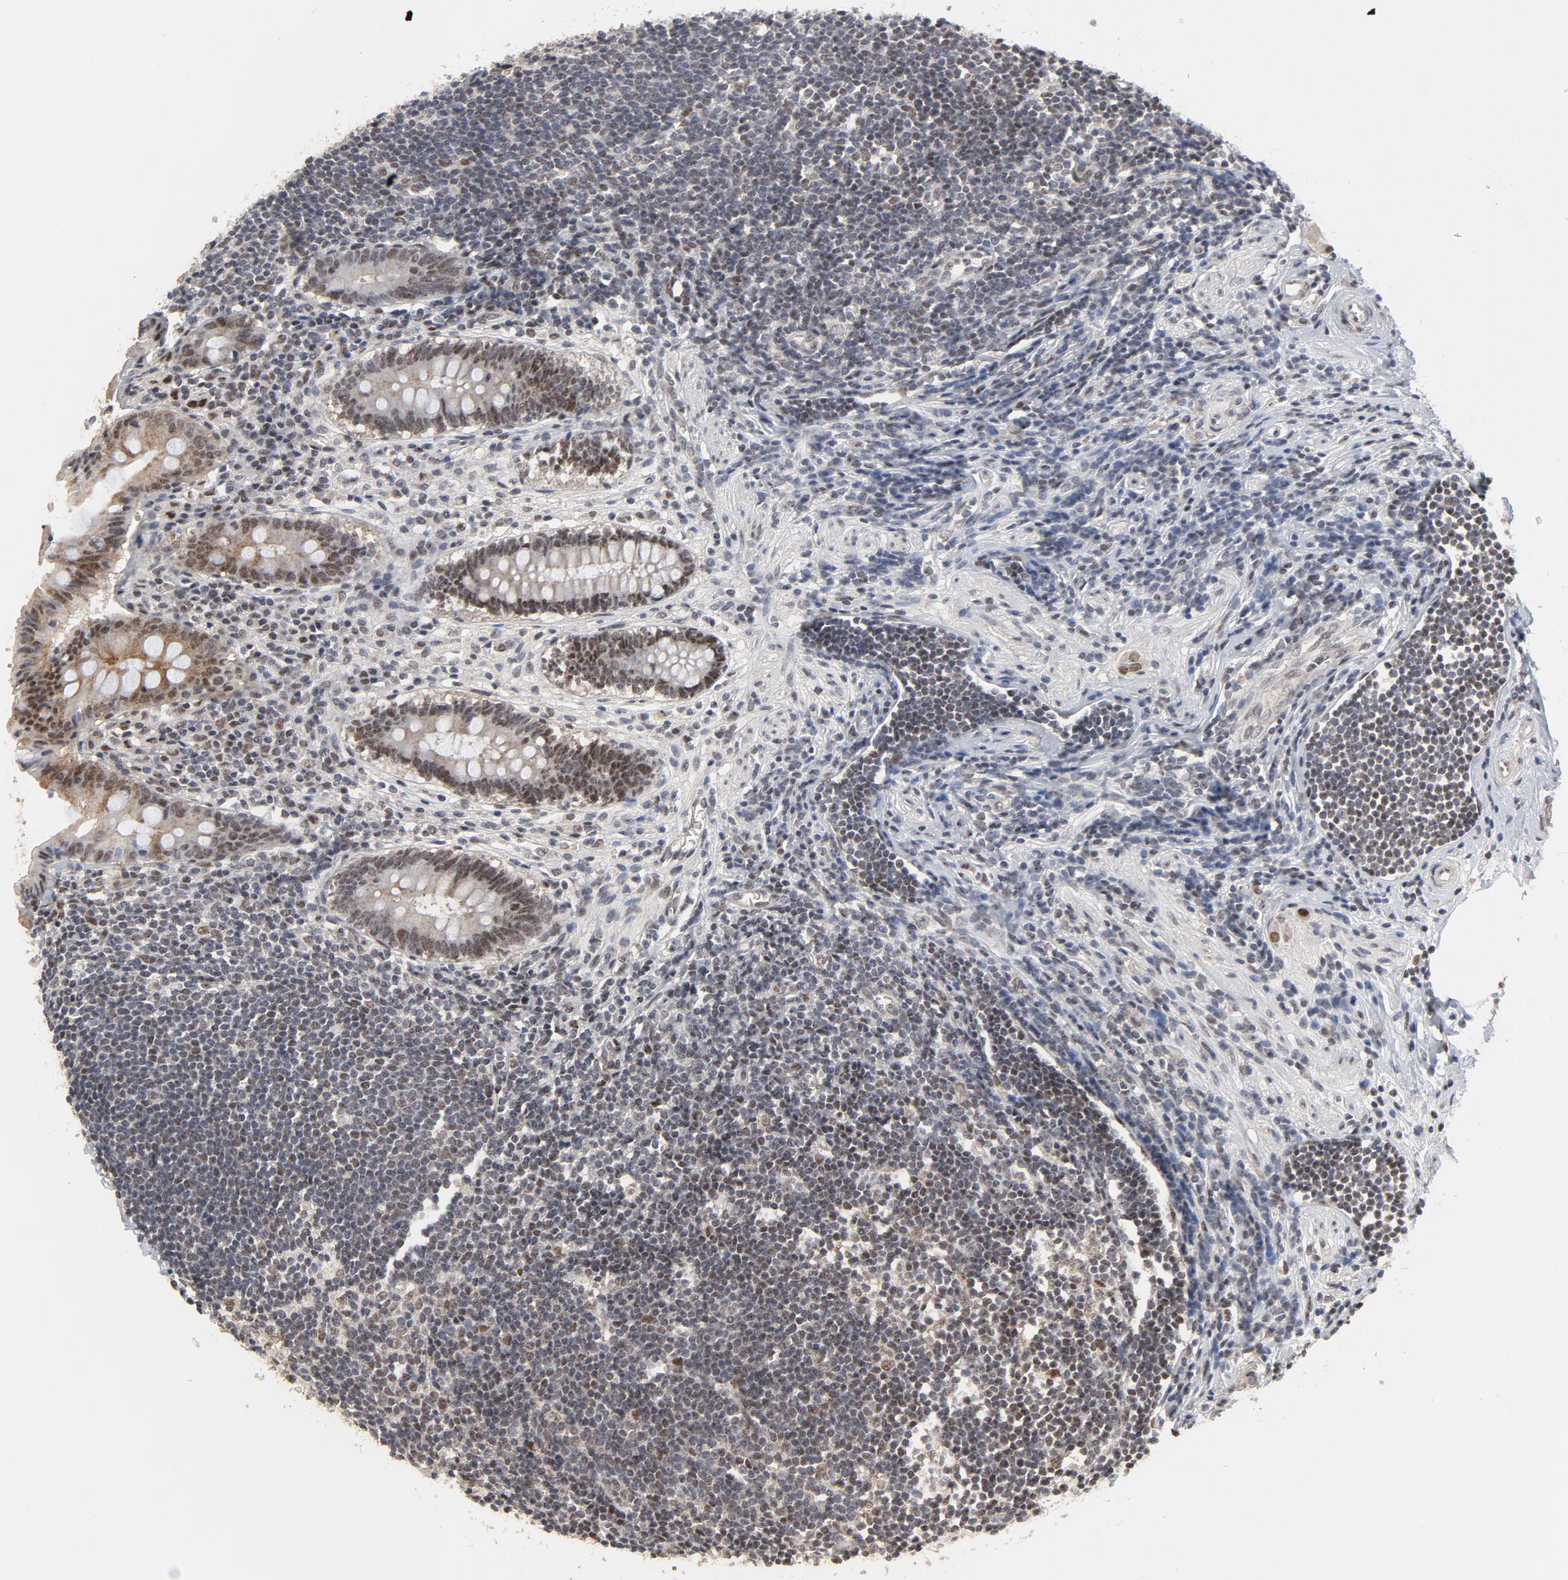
{"staining": {"intensity": "moderate", "quantity": ">75%", "location": "nuclear"}, "tissue": "appendix", "cell_type": "Glandular cells", "image_type": "normal", "snomed": [{"axis": "morphology", "description": "Normal tissue, NOS"}, {"axis": "topography", "description": "Appendix"}], "caption": "Appendix was stained to show a protein in brown. There is medium levels of moderate nuclear positivity in approximately >75% of glandular cells. (Stains: DAB (3,3'-diaminobenzidine) in brown, nuclei in blue, Microscopy: brightfield microscopy at high magnification).", "gene": "TP53RK", "patient": {"sex": "female", "age": 50}}